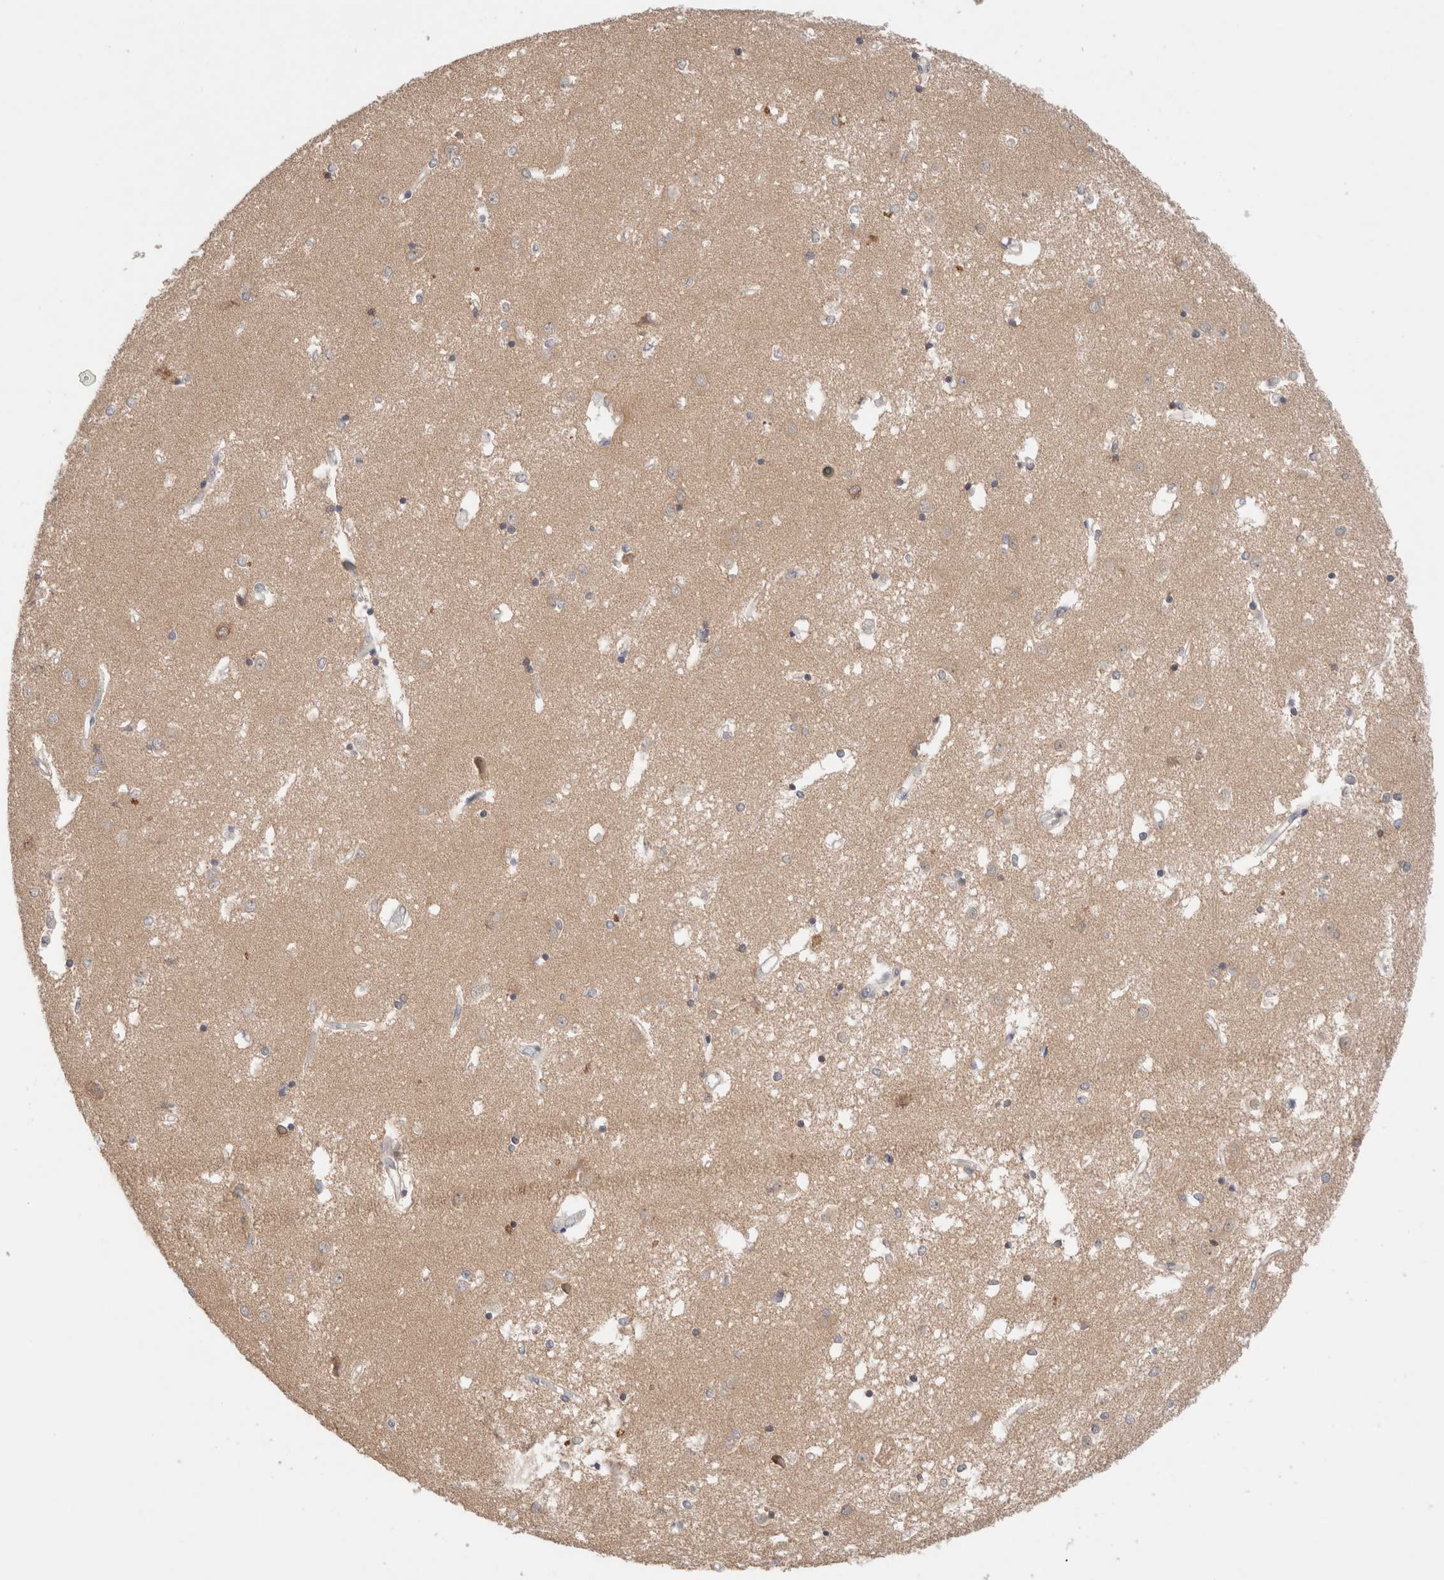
{"staining": {"intensity": "moderate", "quantity": "<25%", "location": "cytoplasmic/membranous"}, "tissue": "caudate", "cell_type": "Glial cells", "image_type": "normal", "snomed": [{"axis": "morphology", "description": "Normal tissue, NOS"}, {"axis": "topography", "description": "Lateral ventricle wall"}], "caption": "Glial cells show low levels of moderate cytoplasmic/membranous positivity in about <25% of cells in unremarkable caudate.", "gene": "ERI3", "patient": {"sex": "male", "age": 45}}